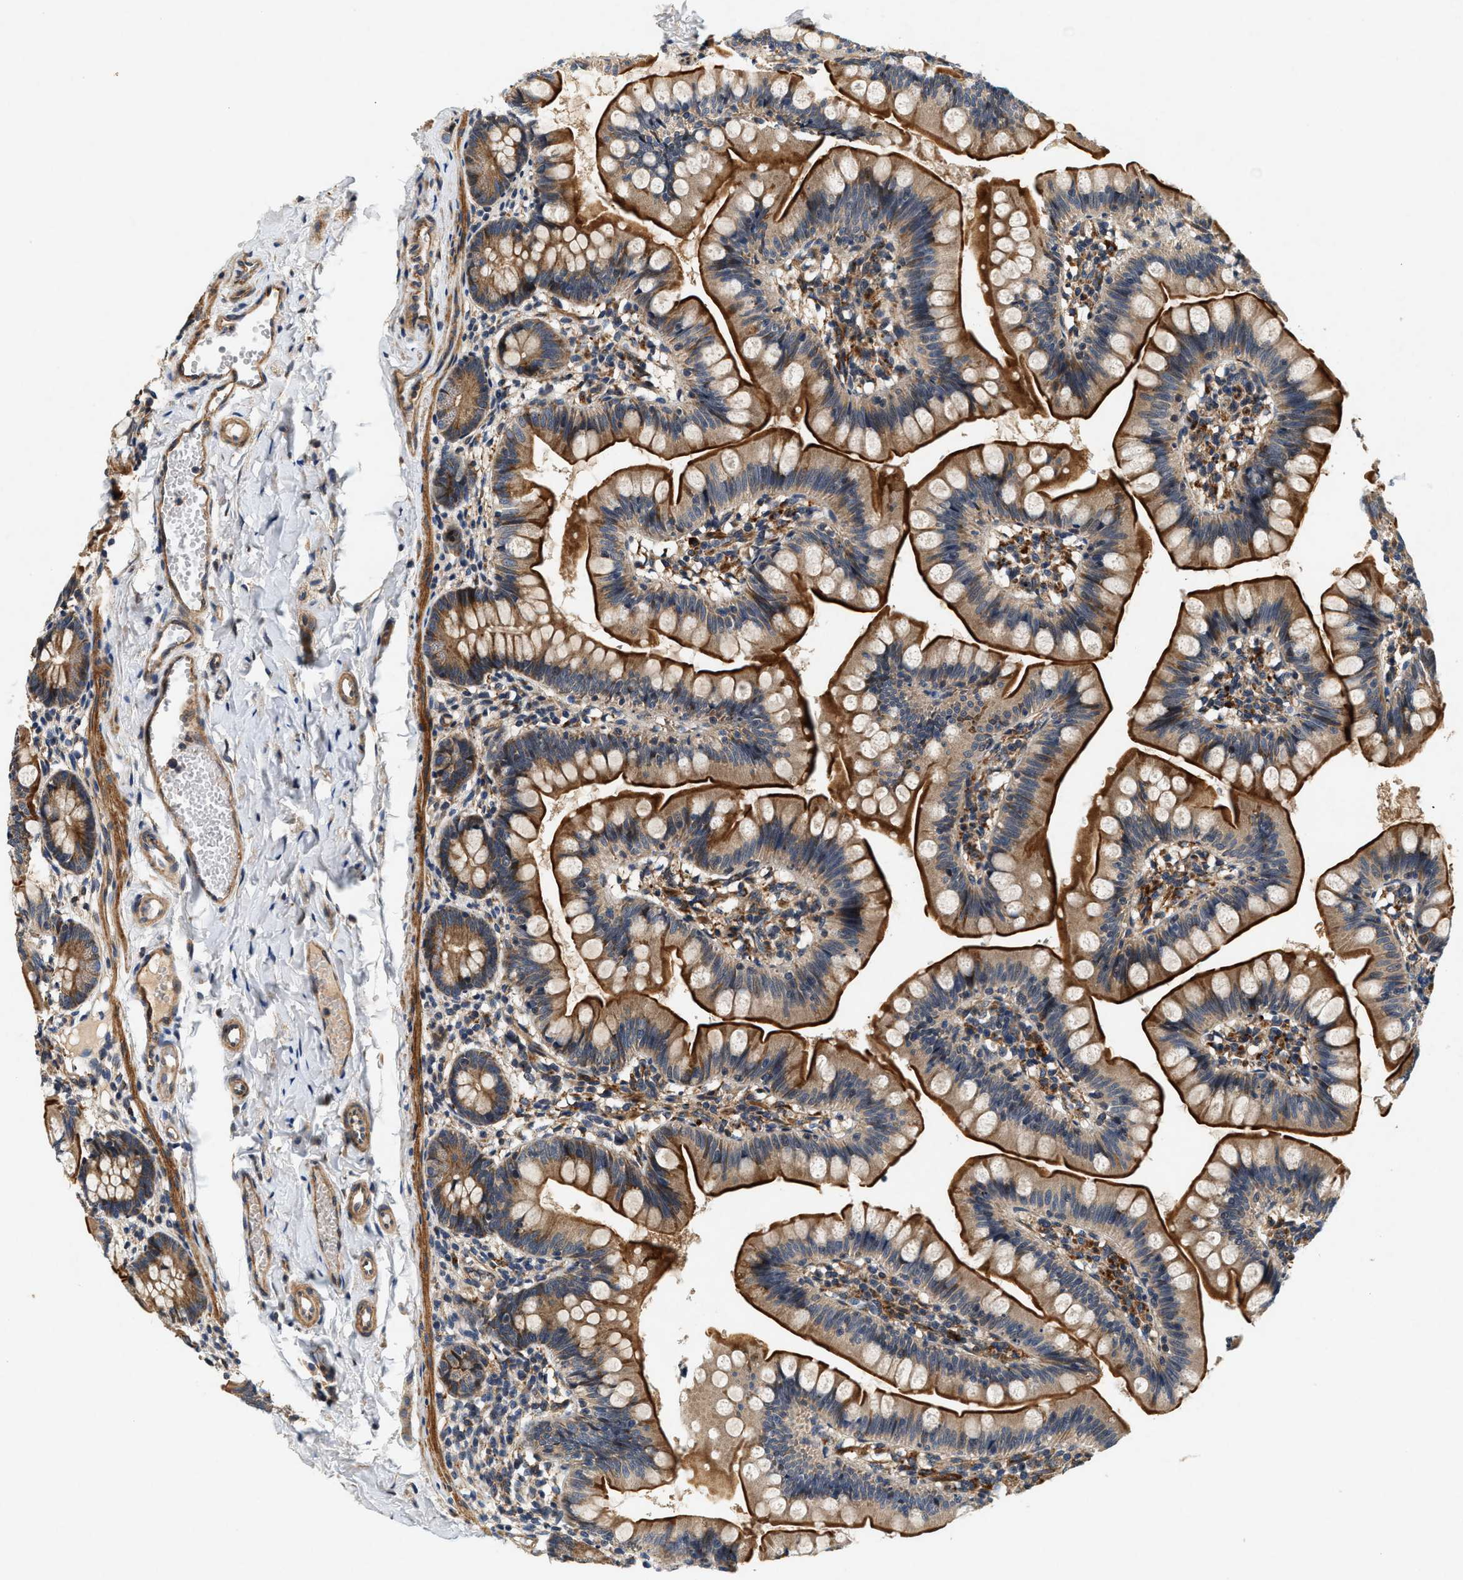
{"staining": {"intensity": "strong", "quantity": ">75%", "location": "cytoplasmic/membranous"}, "tissue": "small intestine", "cell_type": "Glandular cells", "image_type": "normal", "snomed": [{"axis": "morphology", "description": "Normal tissue, NOS"}, {"axis": "topography", "description": "Small intestine"}], "caption": "Immunohistochemistry (DAB (3,3'-diaminobenzidine)) staining of unremarkable small intestine shows strong cytoplasmic/membranous protein staining in approximately >75% of glandular cells.", "gene": "DUSP10", "patient": {"sex": "male", "age": 7}}